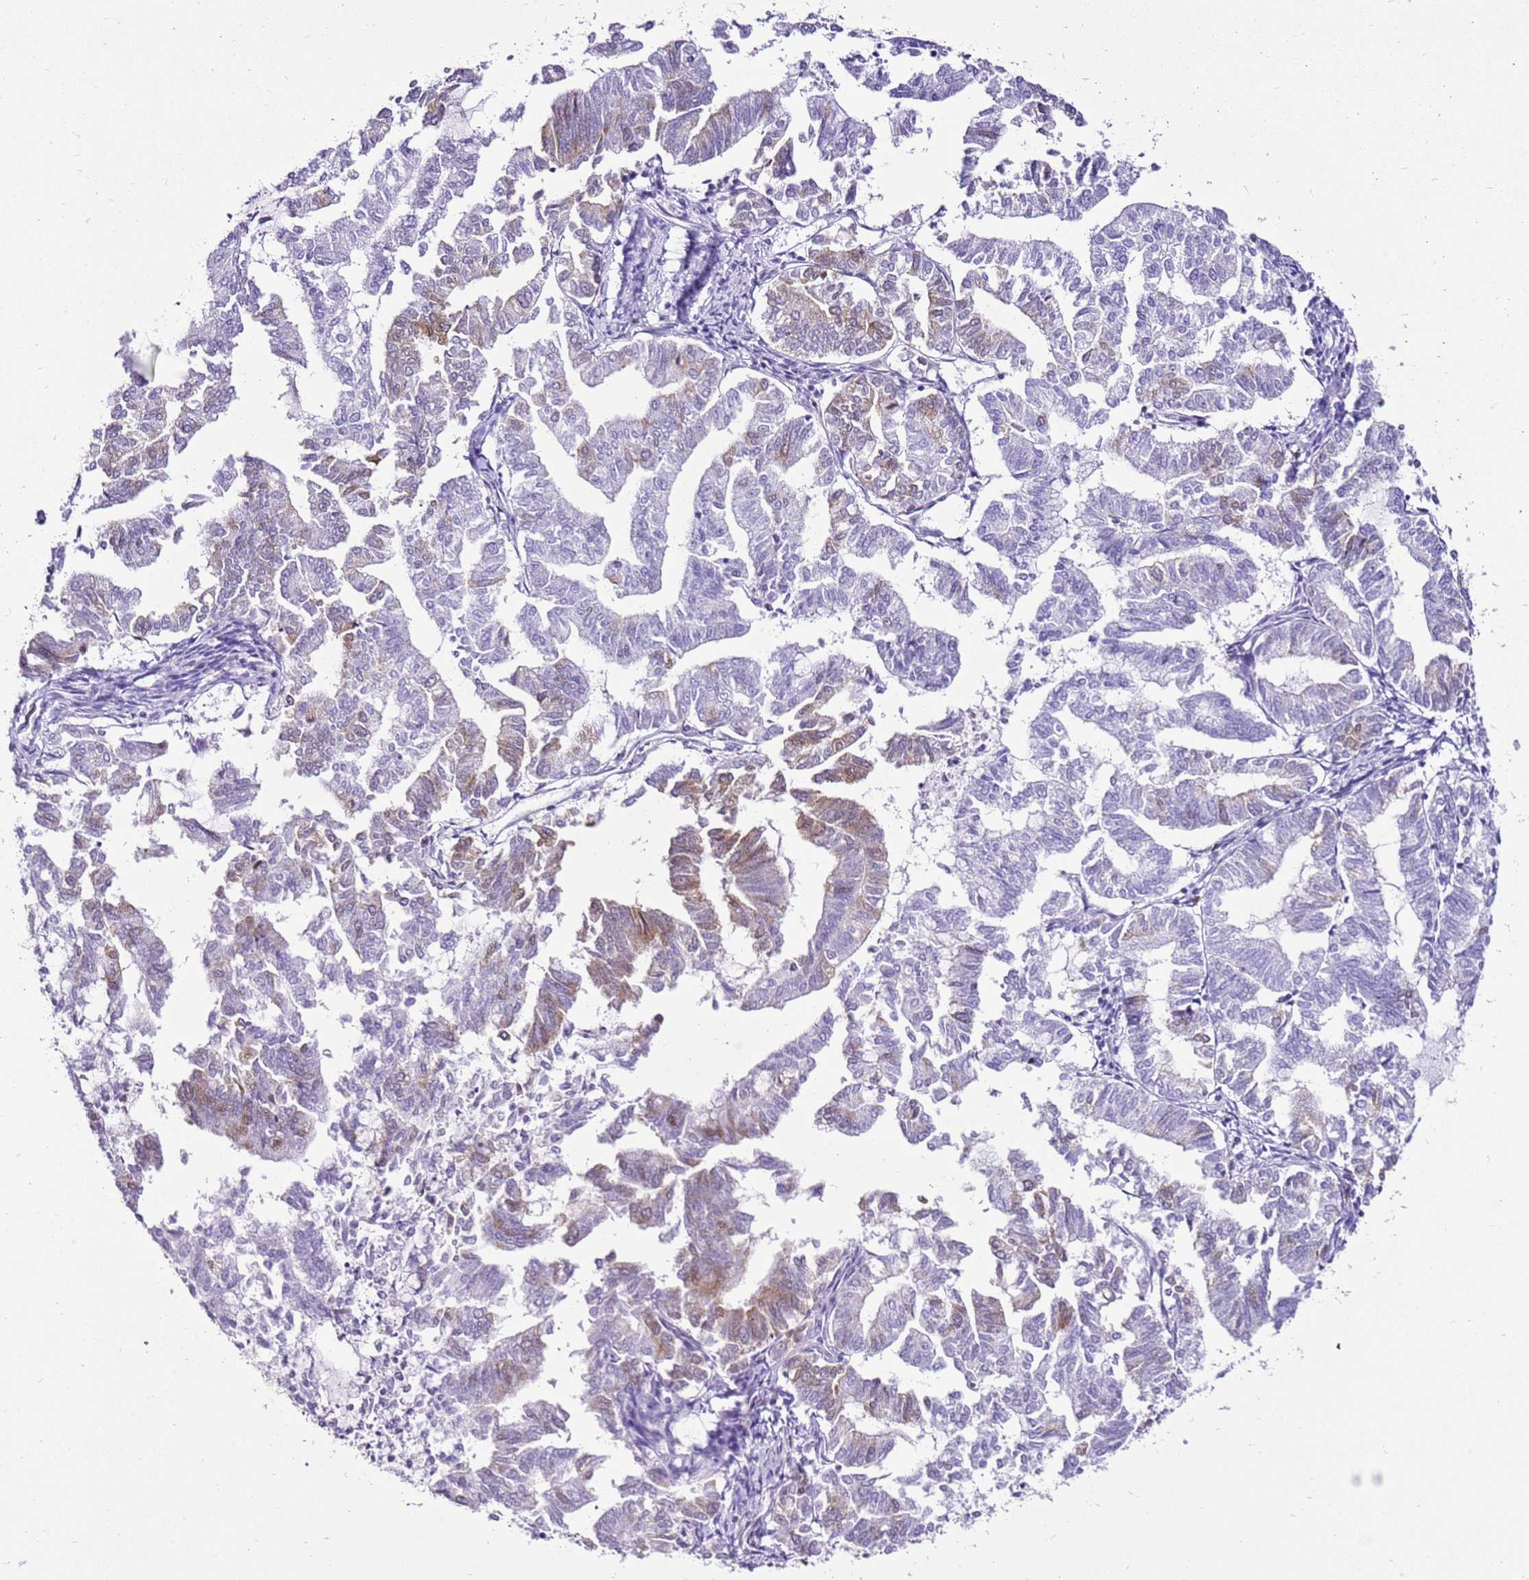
{"staining": {"intensity": "weak", "quantity": "<25%", "location": "cytoplasmic/membranous"}, "tissue": "endometrial cancer", "cell_type": "Tumor cells", "image_type": "cancer", "snomed": [{"axis": "morphology", "description": "Adenocarcinoma, NOS"}, {"axis": "topography", "description": "Endometrium"}], "caption": "Tumor cells are negative for brown protein staining in endometrial adenocarcinoma.", "gene": "SPC25", "patient": {"sex": "female", "age": 79}}